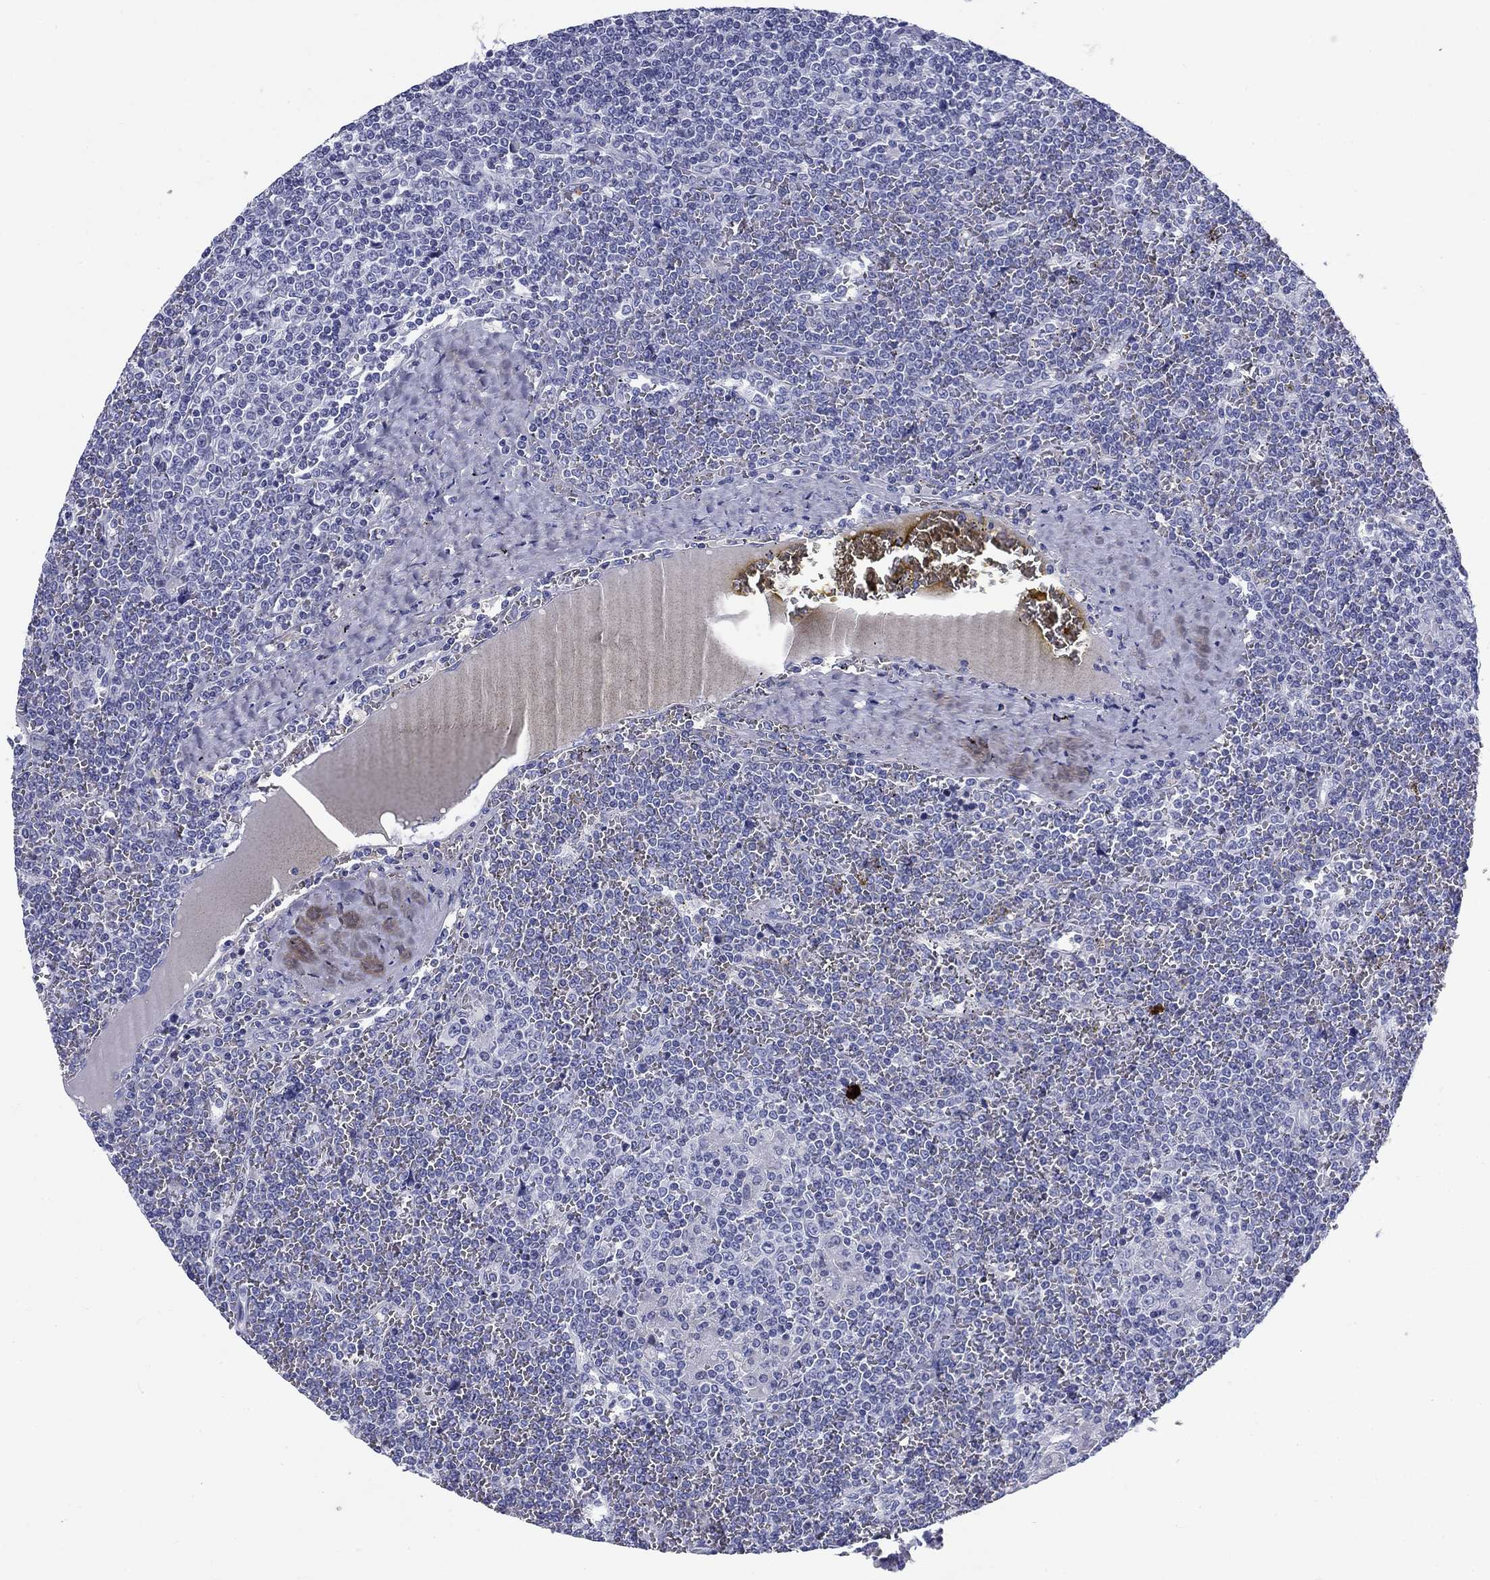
{"staining": {"intensity": "moderate", "quantity": "<25%", "location": "cytoplasmic/membranous"}, "tissue": "lymphoma", "cell_type": "Tumor cells", "image_type": "cancer", "snomed": [{"axis": "morphology", "description": "Malignant lymphoma, non-Hodgkin's type, Low grade"}, {"axis": "topography", "description": "Spleen"}], "caption": "Protein analysis of low-grade malignant lymphoma, non-Hodgkin's type tissue exhibits moderate cytoplasmic/membranous positivity in about <25% of tumor cells. (DAB (3,3'-diaminobenzidine) IHC, brown staining for protein, blue staining for nuclei).", "gene": "CD40LG", "patient": {"sex": "female", "age": 19}}